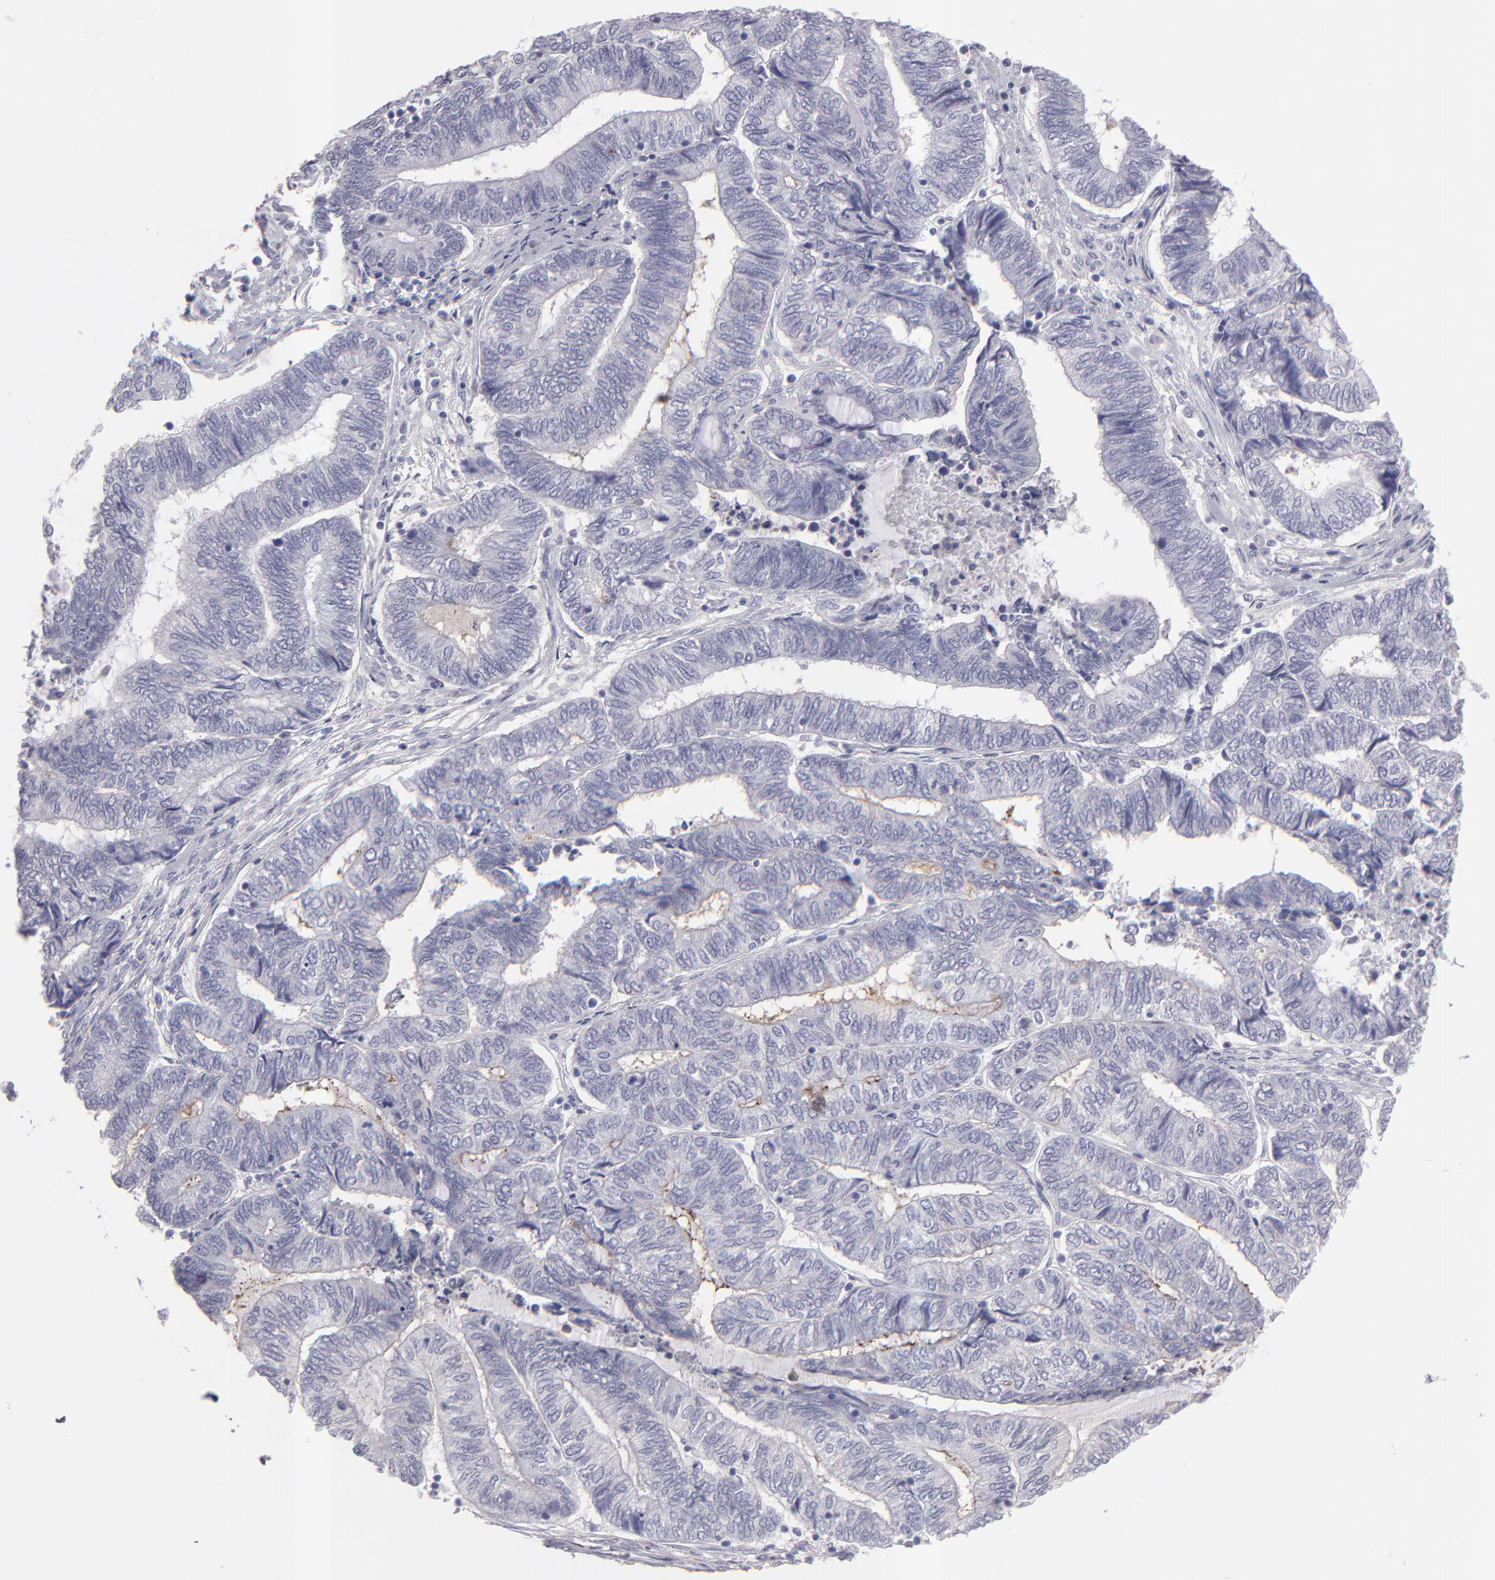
{"staining": {"intensity": "negative", "quantity": "none", "location": "none"}, "tissue": "endometrial cancer", "cell_type": "Tumor cells", "image_type": "cancer", "snomed": [{"axis": "morphology", "description": "Adenocarcinoma, NOS"}, {"axis": "topography", "description": "Uterus"}, {"axis": "topography", "description": "Endometrium"}], "caption": "An immunohistochemistry (IHC) micrograph of endometrial cancer is shown. There is no staining in tumor cells of endometrial cancer.", "gene": "ABCC4", "patient": {"sex": "female", "age": 70}}